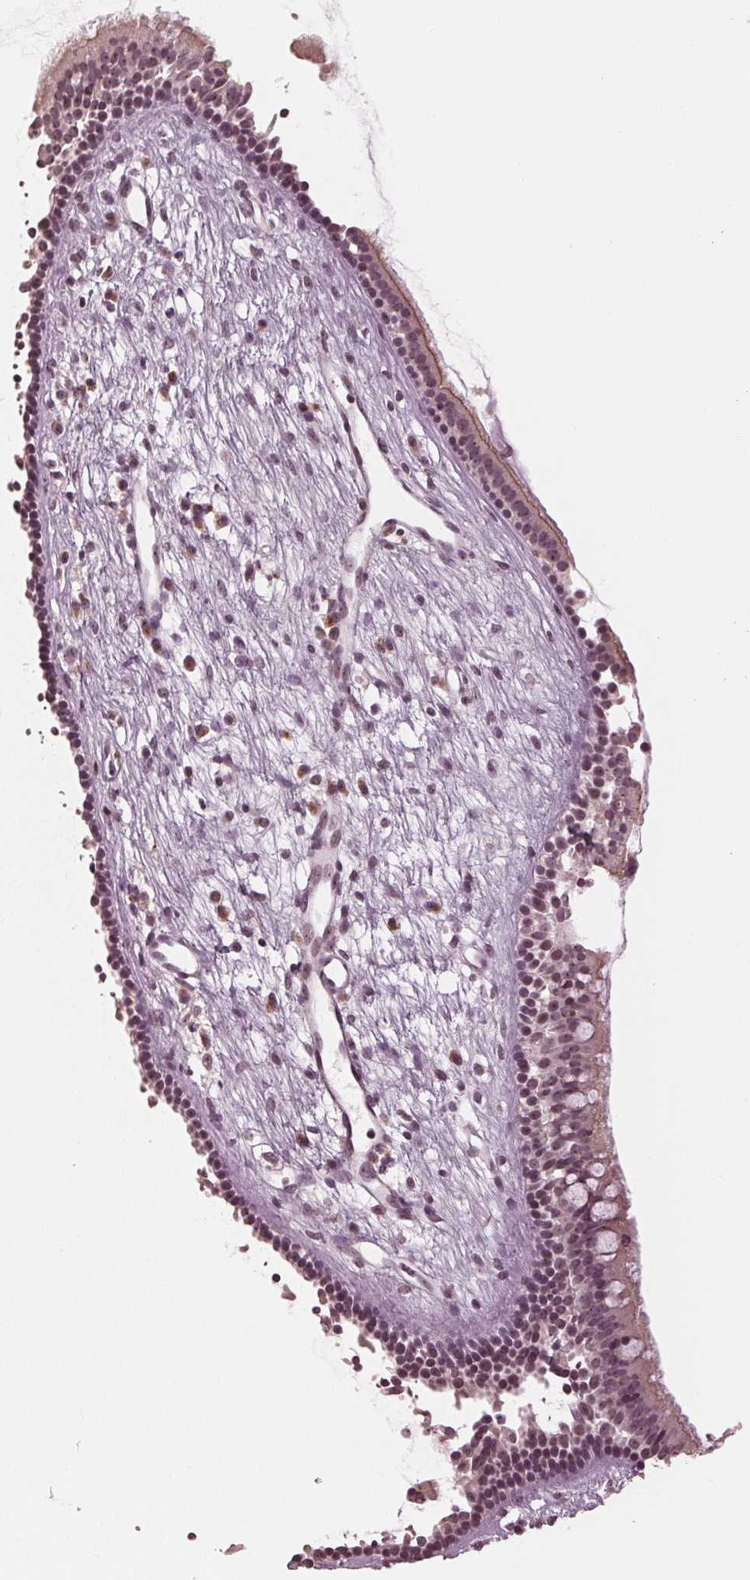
{"staining": {"intensity": "moderate", "quantity": "25%-75%", "location": "cytoplasmic/membranous,nuclear"}, "tissue": "nasopharynx", "cell_type": "Respiratory epithelial cells", "image_type": "normal", "snomed": [{"axis": "morphology", "description": "Normal tissue, NOS"}, {"axis": "topography", "description": "Nasopharynx"}], "caption": "Human nasopharynx stained for a protein (brown) shows moderate cytoplasmic/membranous,nuclear positive staining in approximately 25%-75% of respiratory epithelial cells.", "gene": "SLX4", "patient": {"sex": "male", "age": 77}}